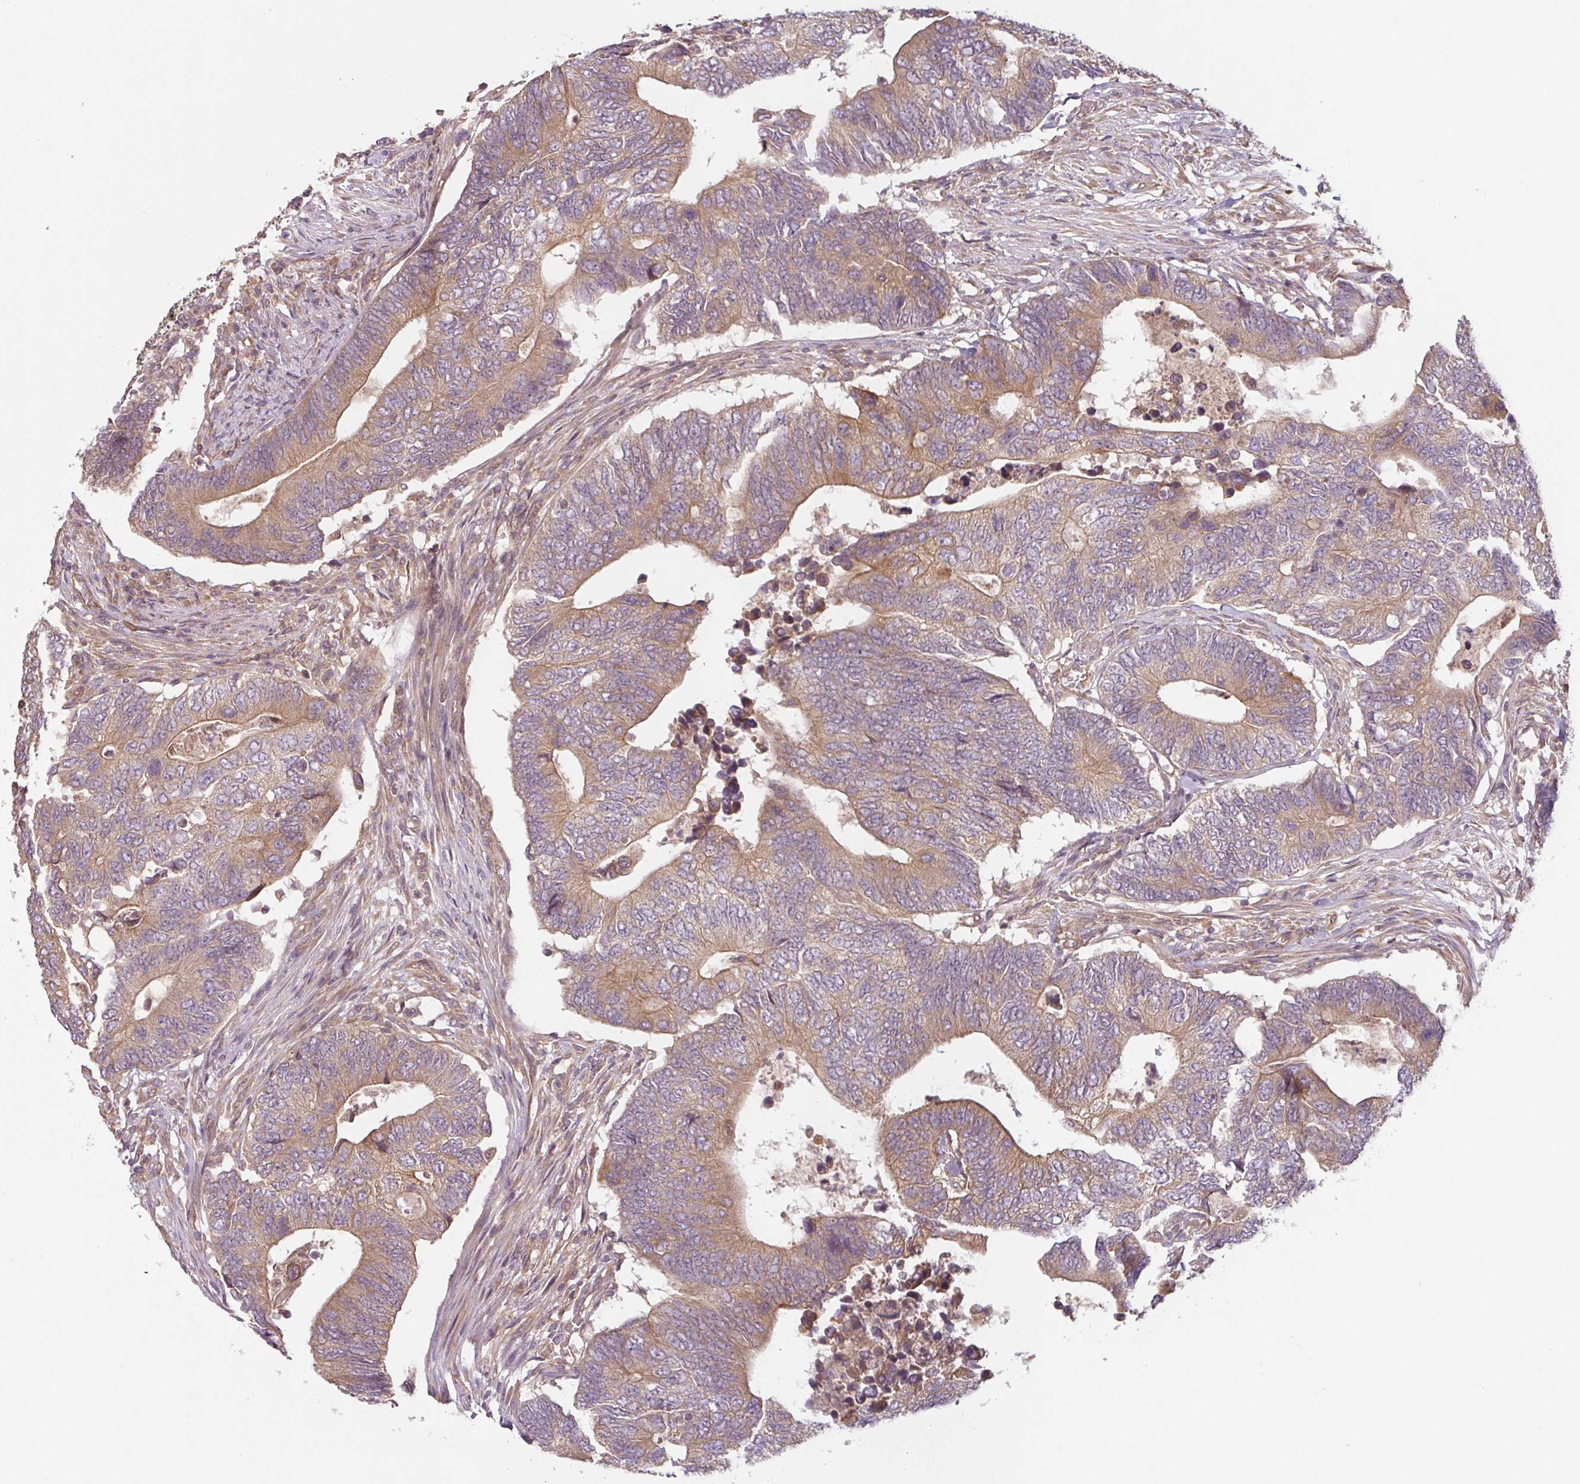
{"staining": {"intensity": "moderate", "quantity": "25%-75%", "location": "cytoplasmic/membranous"}, "tissue": "colorectal cancer", "cell_type": "Tumor cells", "image_type": "cancer", "snomed": [{"axis": "morphology", "description": "Adenocarcinoma, NOS"}, {"axis": "topography", "description": "Colon"}], "caption": "A brown stain shows moderate cytoplasmic/membranous positivity of a protein in adenocarcinoma (colorectal) tumor cells. (Brightfield microscopy of DAB IHC at high magnification).", "gene": "RNF31", "patient": {"sex": "male", "age": 87}}